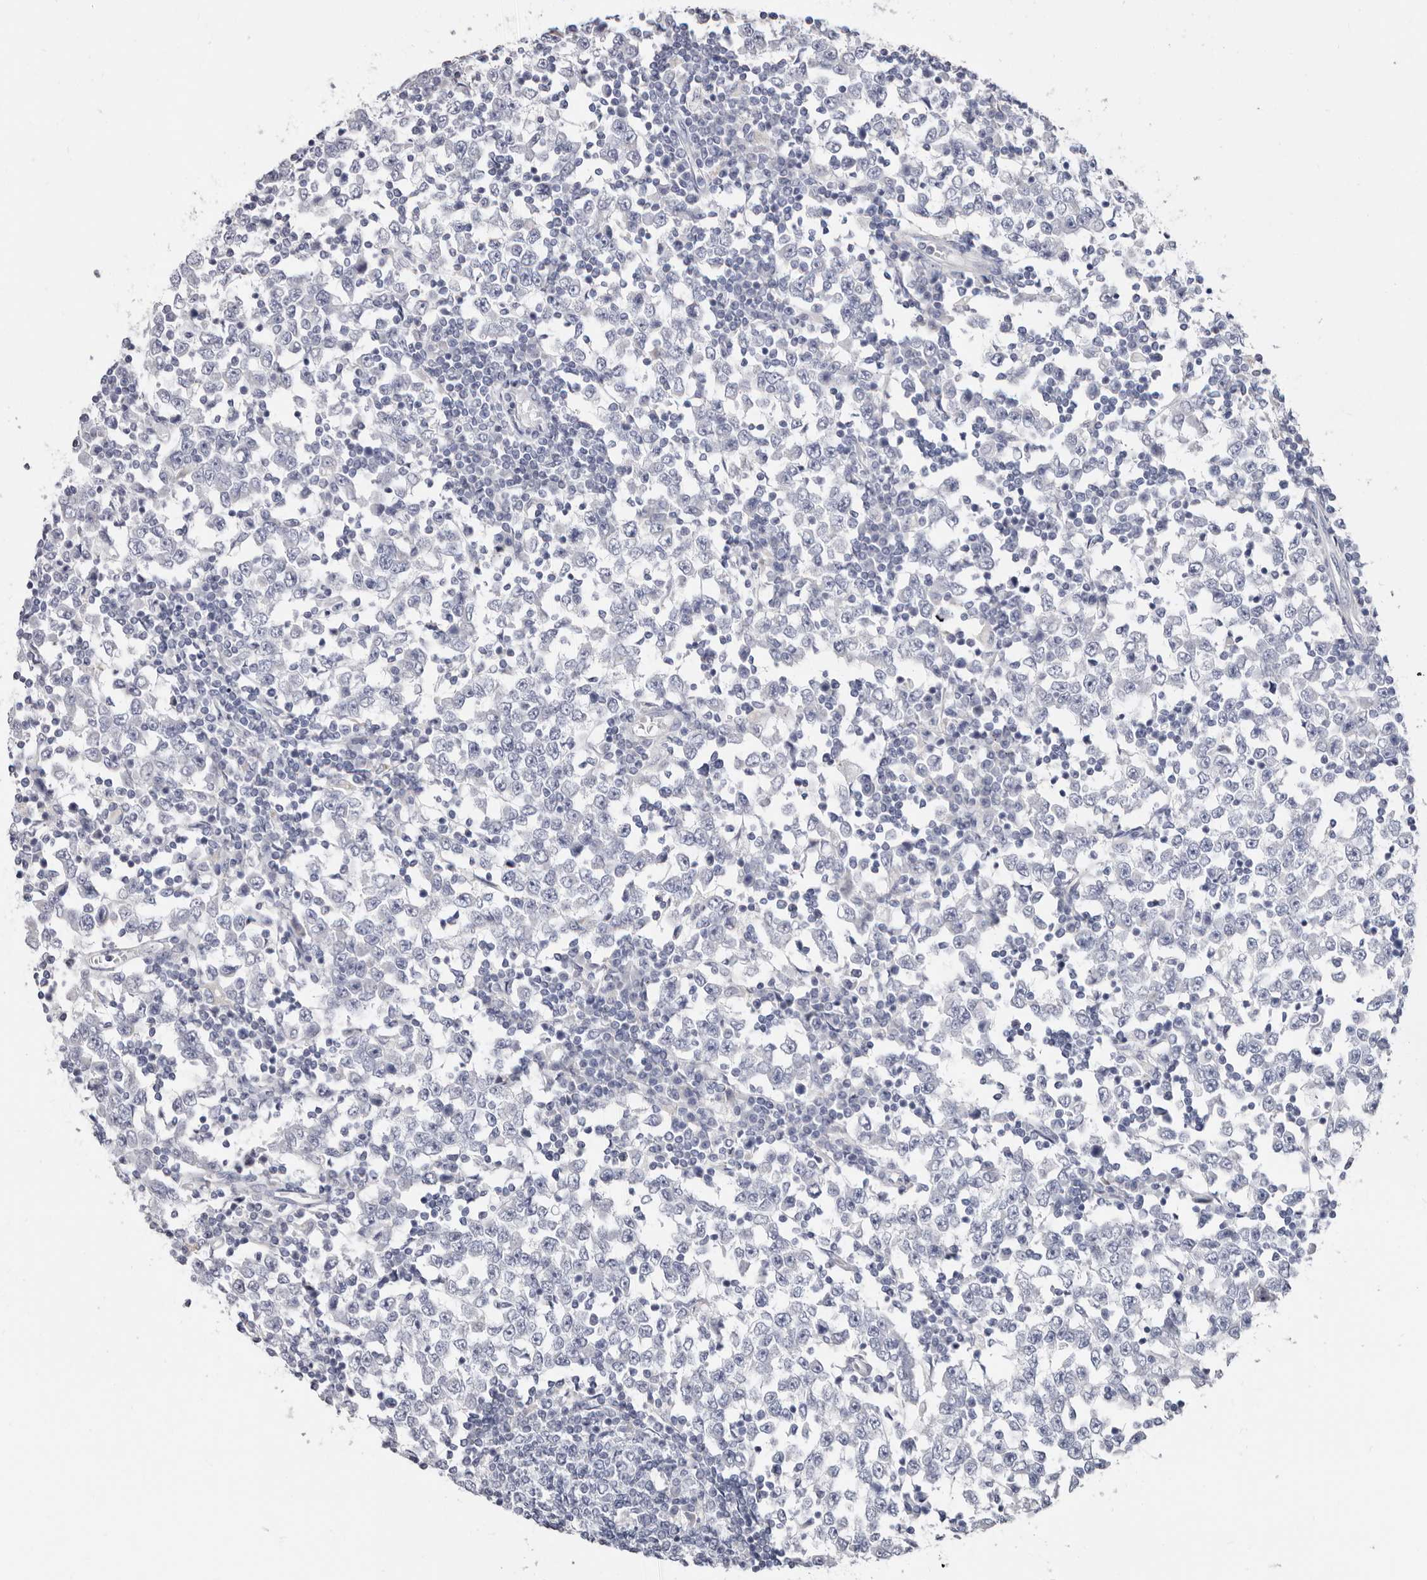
{"staining": {"intensity": "weak", "quantity": "<25%", "location": "cytoplasmic/membranous"}, "tissue": "testis cancer", "cell_type": "Tumor cells", "image_type": "cancer", "snomed": [{"axis": "morphology", "description": "Seminoma, NOS"}, {"axis": "topography", "description": "Testis"}], "caption": "This is an IHC image of human seminoma (testis). There is no positivity in tumor cells.", "gene": "RSPO2", "patient": {"sex": "male", "age": 65}}